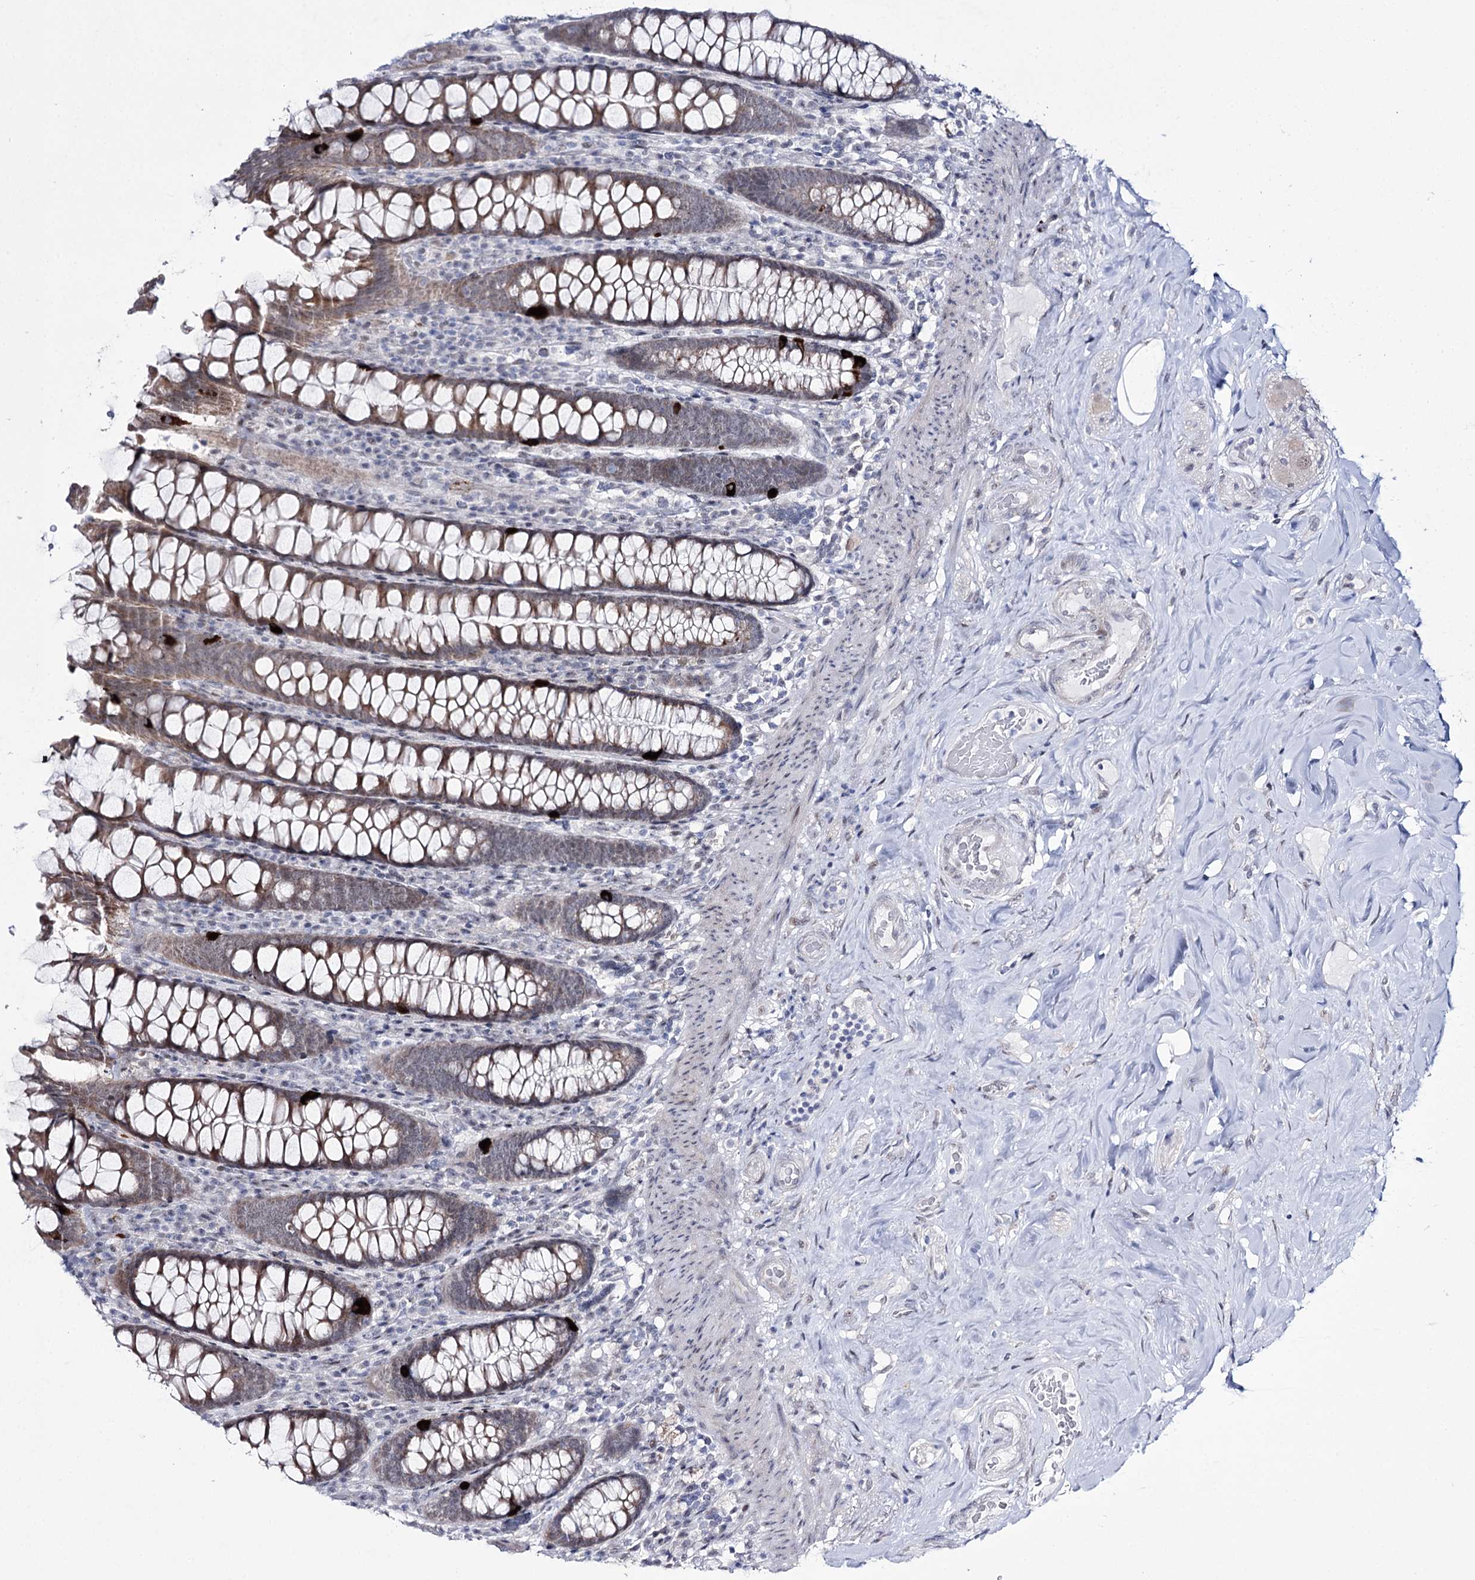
{"staining": {"intensity": "weak", "quantity": "25%-75%", "location": "cytoplasmic/membranous"}, "tissue": "colon", "cell_type": "Endothelial cells", "image_type": "normal", "snomed": [{"axis": "morphology", "description": "Normal tissue, NOS"}, {"axis": "topography", "description": "Colon"}], "caption": "An immunohistochemistry (IHC) image of unremarkable tissue is shown. Protein staining in brown labels weak cytoplasmic/membranous positivity in colon within endothelial cells.", "gene": "RBM15B", "patient": {"sex": "female", "age": 79}}